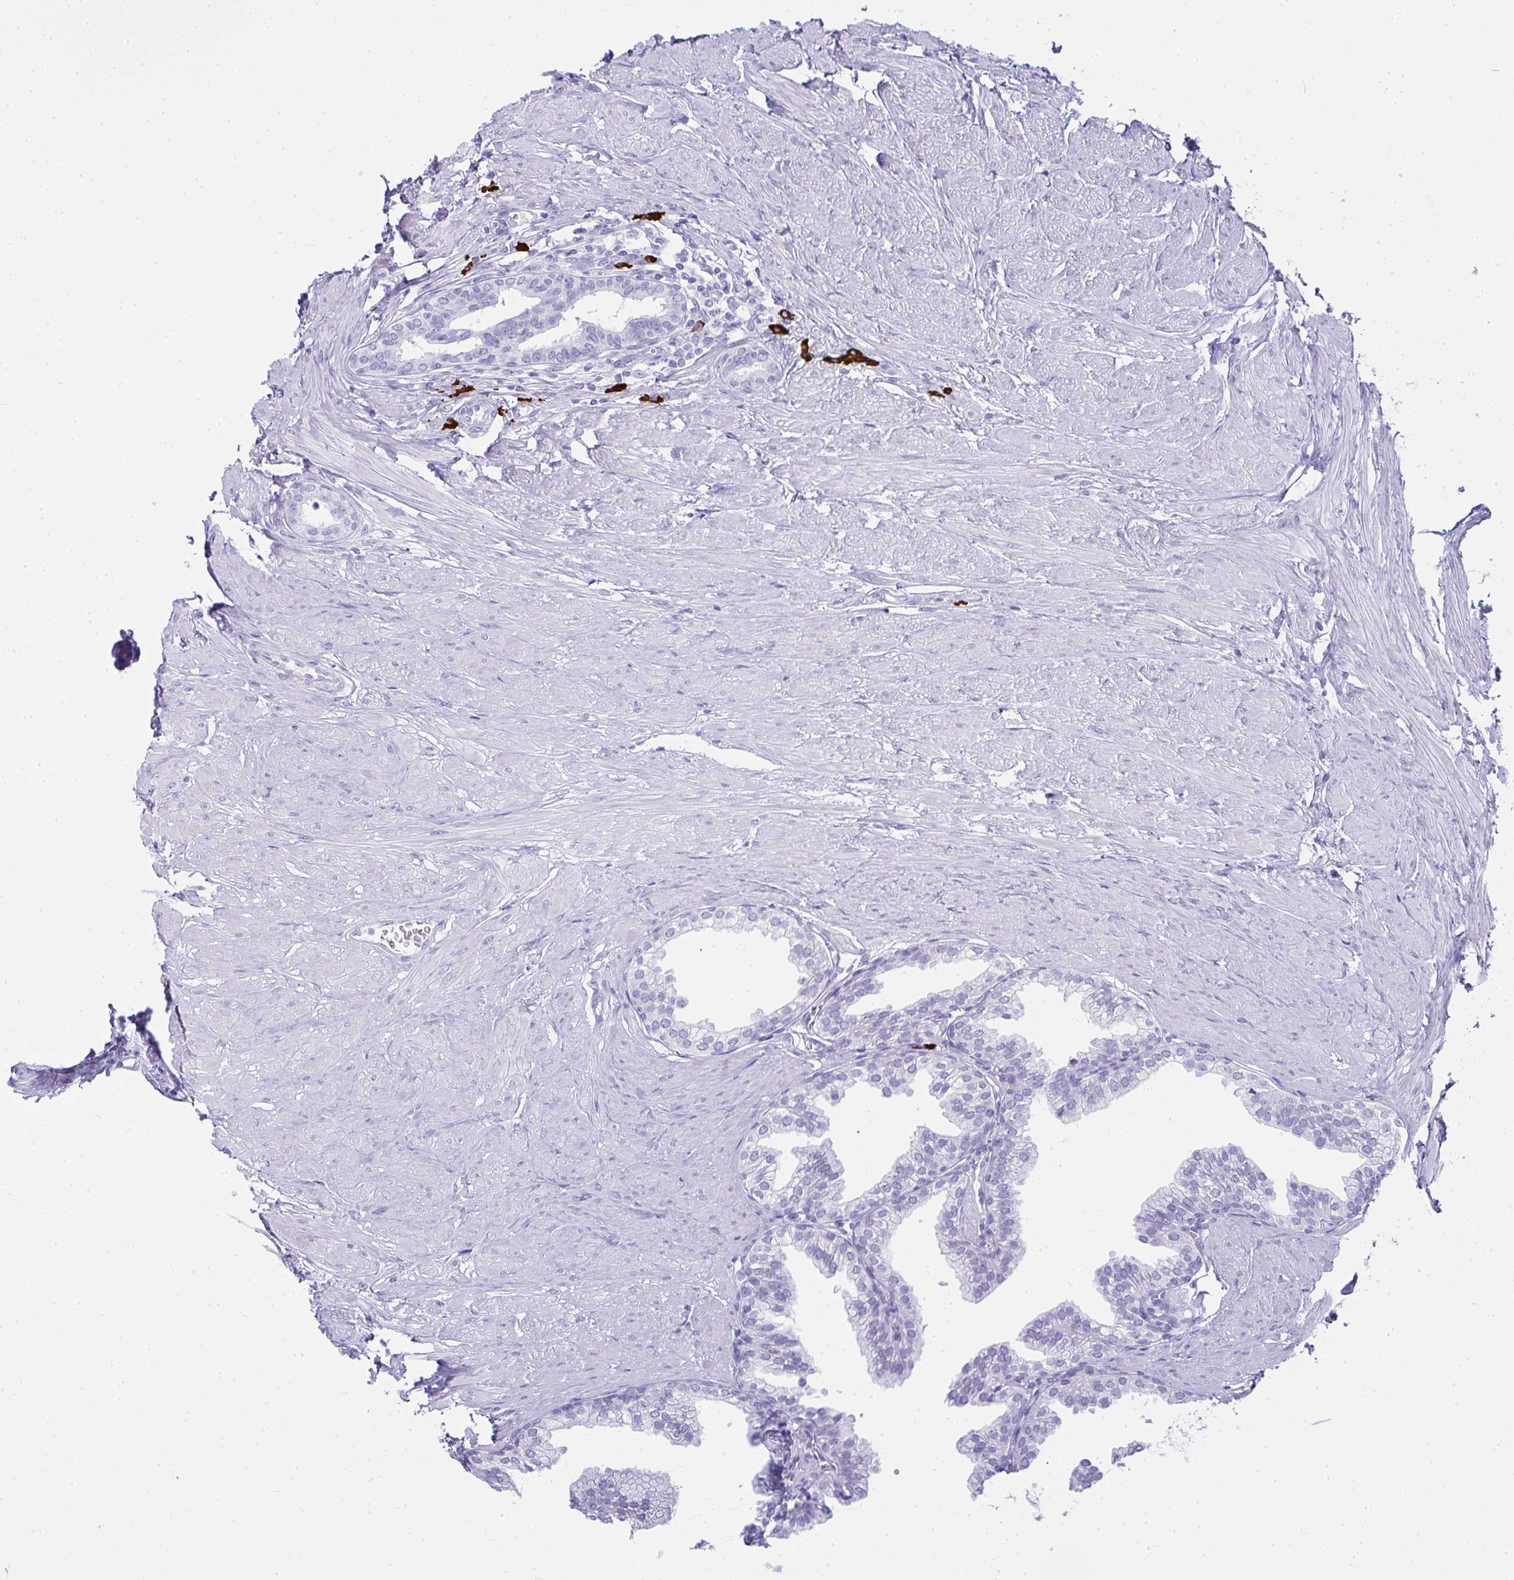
{"staining": {"intensity": "negative", "quantity": "none", "location": "none"}, "tissue": "prostate", "cell_type": "Glandular cells", "image_type": "normal", "snomed": [{"axis": "morphology", "description": "Normal tissue, NOS"}, {"axis": "topography", "description": "Prostate"}, {"axis": "topography", "description": "Peripheral nerve tissue"}], "caption": "Histopathology image shows no significant protein positivity in glandular cells of unremarkable prostate.", "gene": "CDADC1", "patient": {"sex": "male", "age": 55}}